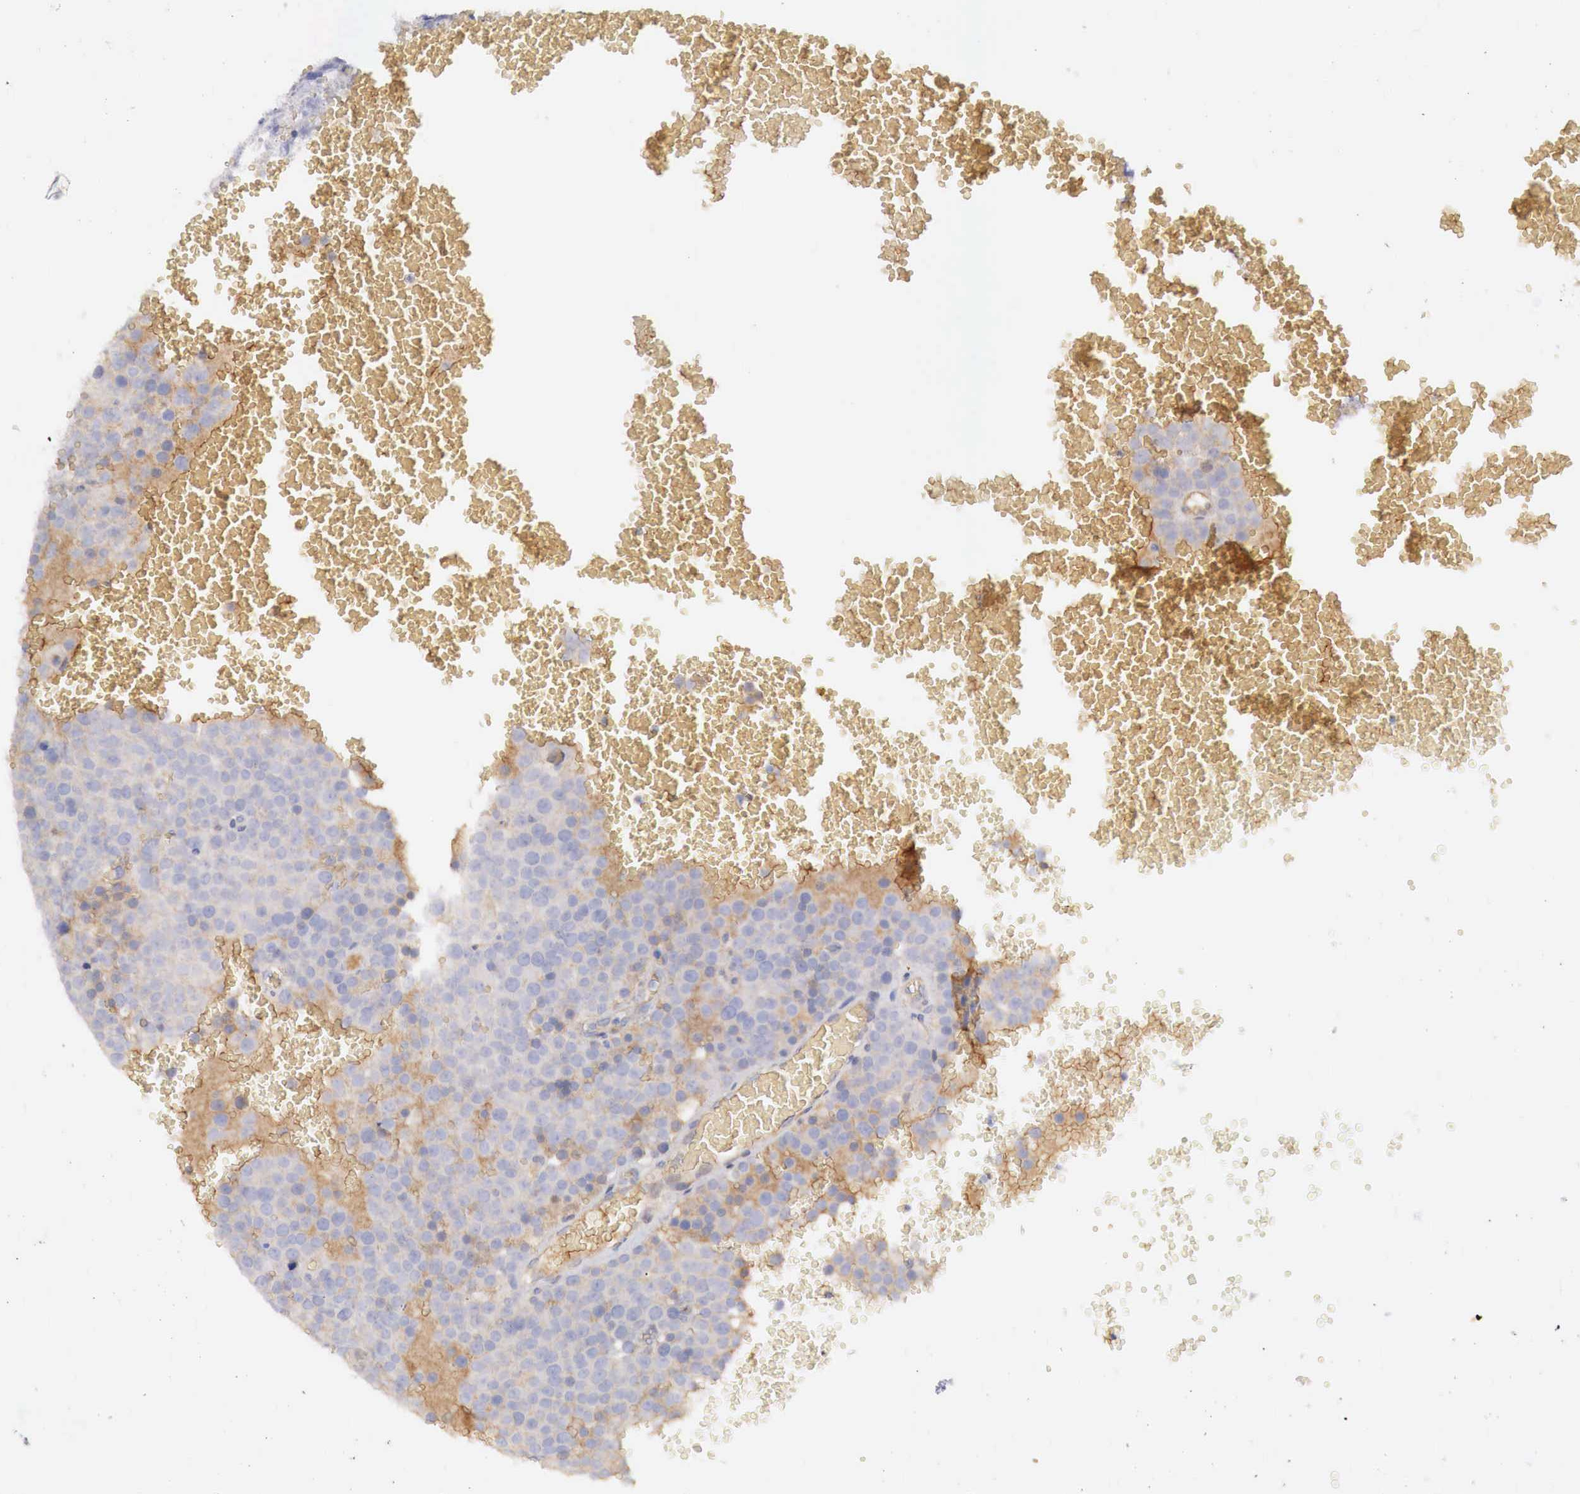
{"staining": {"intensity": "weak", "quantity": "25%-75%", "location": "cytoplasmic/membranous"}, "tissue": "testis cancer", "cell_type": "Tumor cells", "image_type": "cancer", "snomed": [{"axis": "morphology", "description": "Seminoma, NOS"}, {"axis": "topography", "description": "Testis"}], "caption": "Immunohistochemistry of seminoma (testis) exhibits low levels of weak cytoplasmic/membranous staining in approximately 25%-75% of tumor cells. (DAB IHC with brightfield microscopy, high magnification).", "gene": "KLHDC7B", "patient": {"sex": "male", "age": 71}}